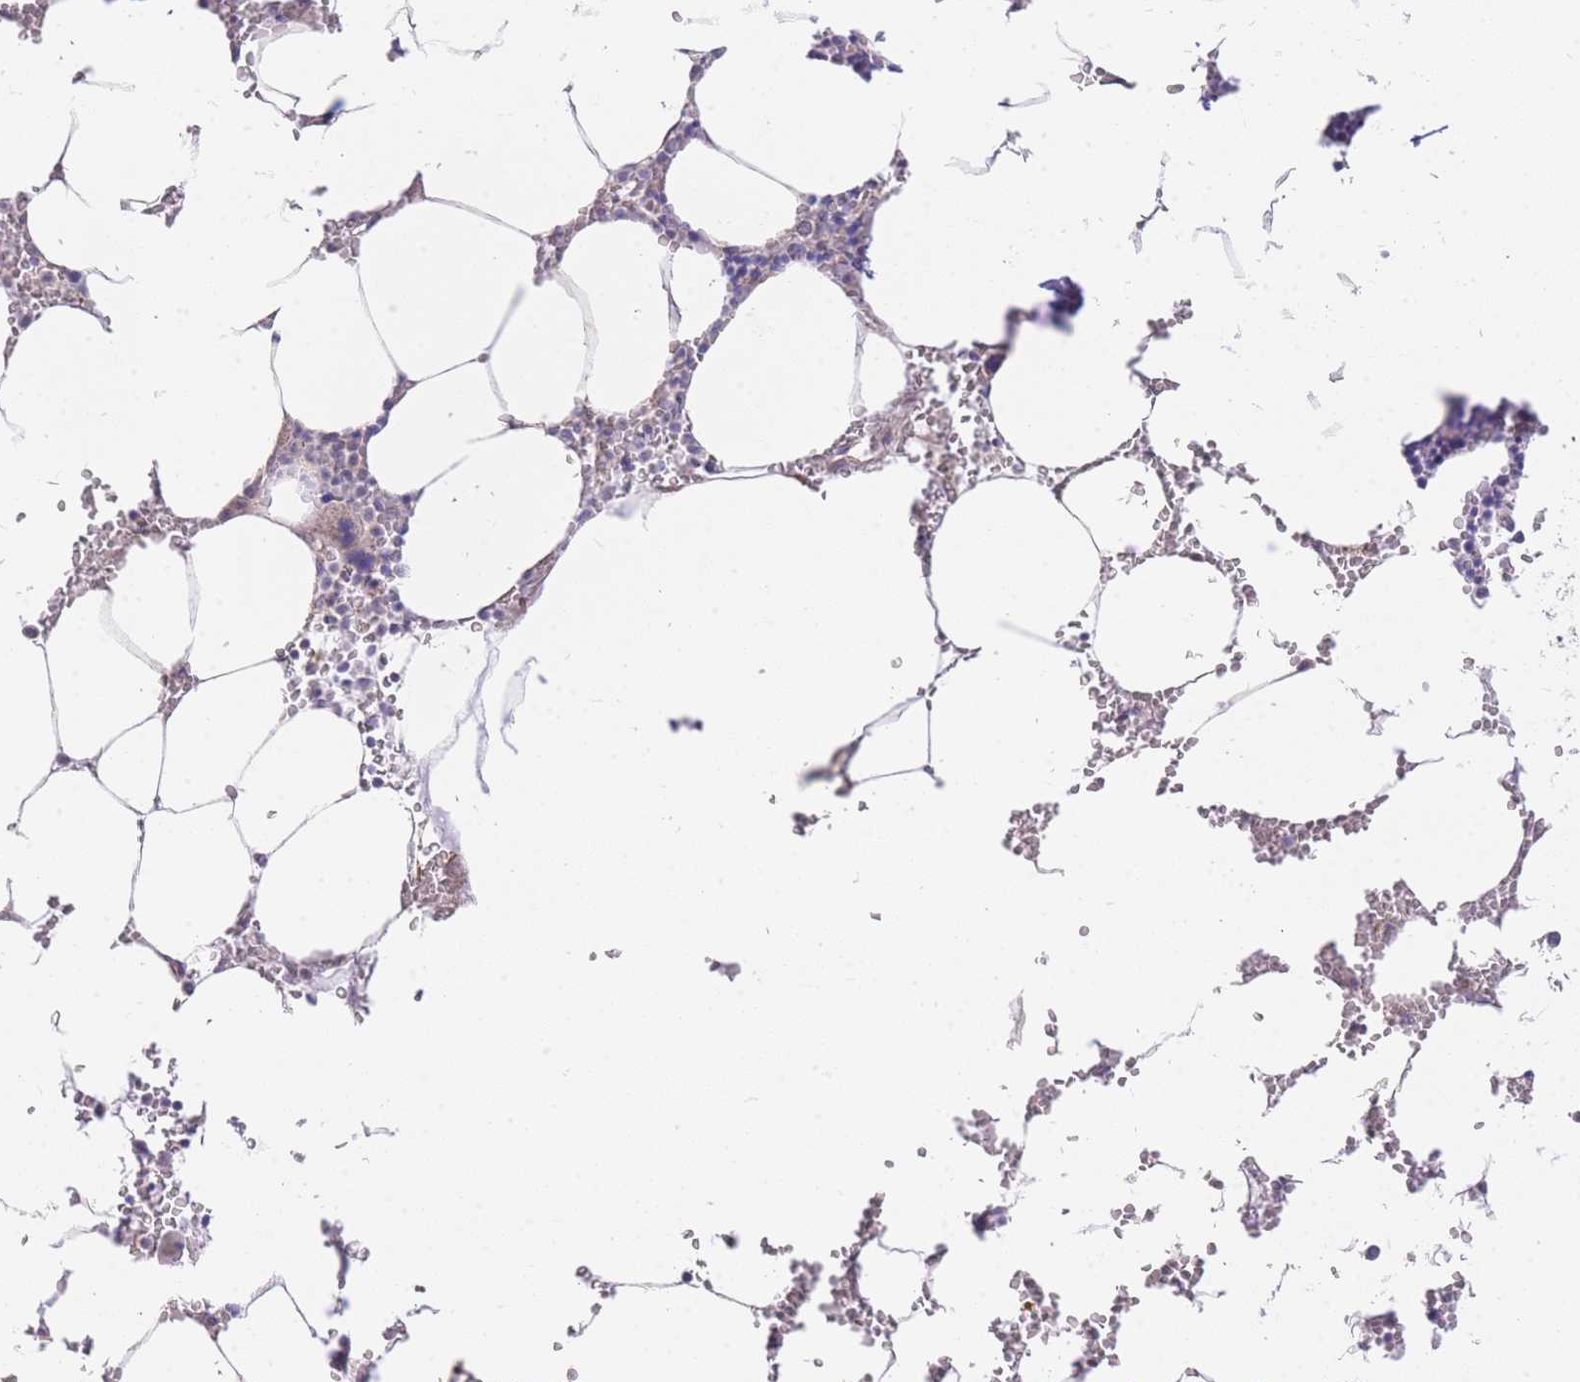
{"staining": {"intensity": "moderate", "quantity": "<25%", "location": "cytoplasmic/membranous"}, "tissue": "bone marrow", "cell_type": "Hematopoietic cells", "image_type": "normal", "snomed": [{"axis": "morphology", "description": "Normal tissue, NOS"}, {"axis": "topography", "description": "Bone marrow"}], "caption": "Benign bone marrow was stained to show a protein in brown. There is low levels of moderate cytoplasmic/membranous expression in about <25% of hematopoietic cells. The staining was performed using DAB, with brown indicating positive protein expression. Nuclei are stained blue with hematoxylin.", "gene": "CTBP1", "patient": {"sex": "male", "age": 70}}